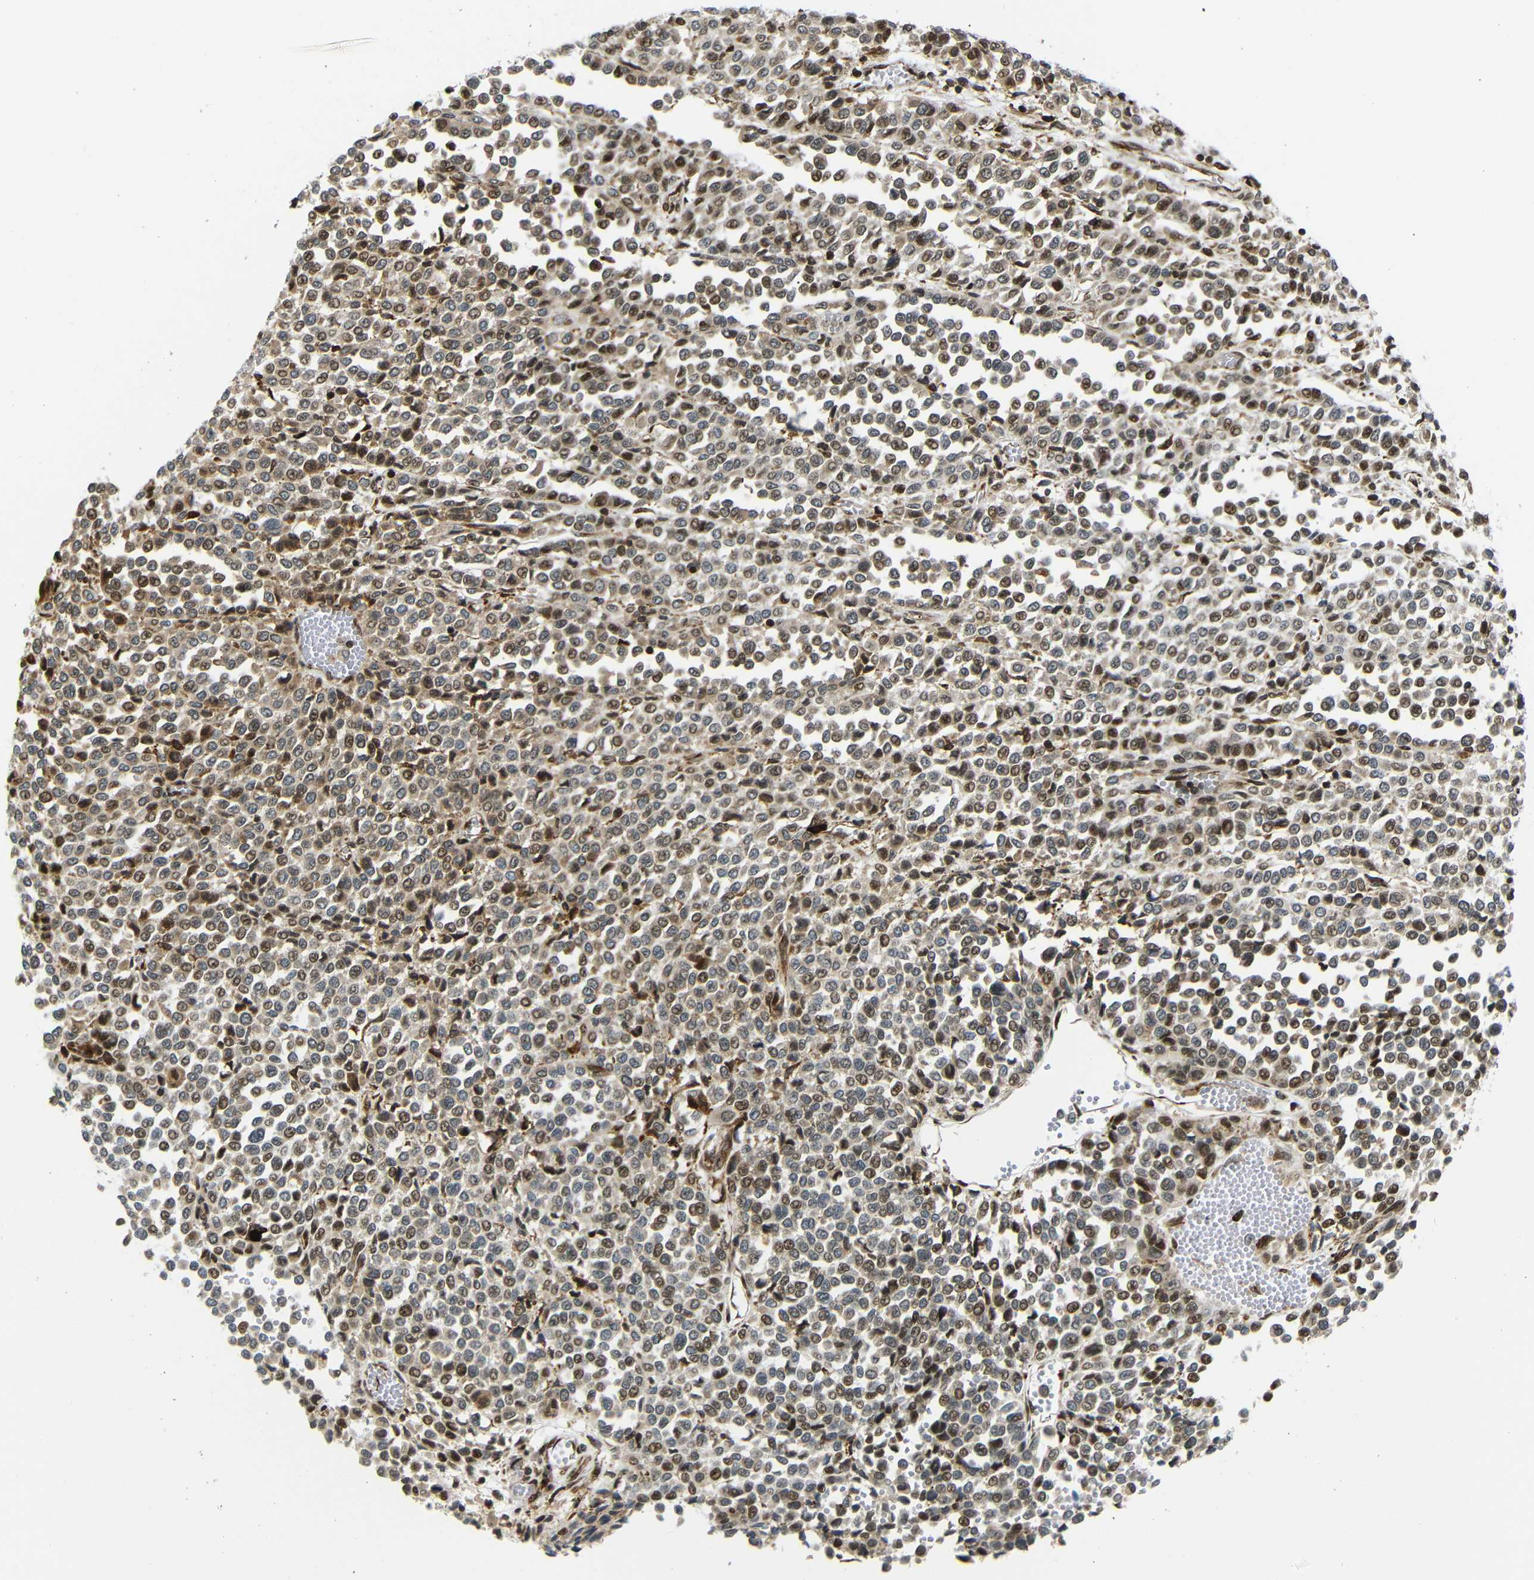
{"staining": {"intensity": "moderate", "quantity": "25%-75%", "location": "cytoplasmic/membranous,nuclear"}, "tissue": "melanoma", "cell_type": "Tumor cells", "image_type": "cancer", "snomed": [{"axis": "morphology", "description": "Malignant melanoma, Metastatic site"}, {"axis": "topography", "description": "Pancreas"}], "caption": "This is a micrograph of IHC staining of melanoma, which shows moderate positivity in the cytoplasmic/membranous and nuclear of tumor cells.", "gene": "SPCS2", "patient": {"sex": "female", "age": 30}}